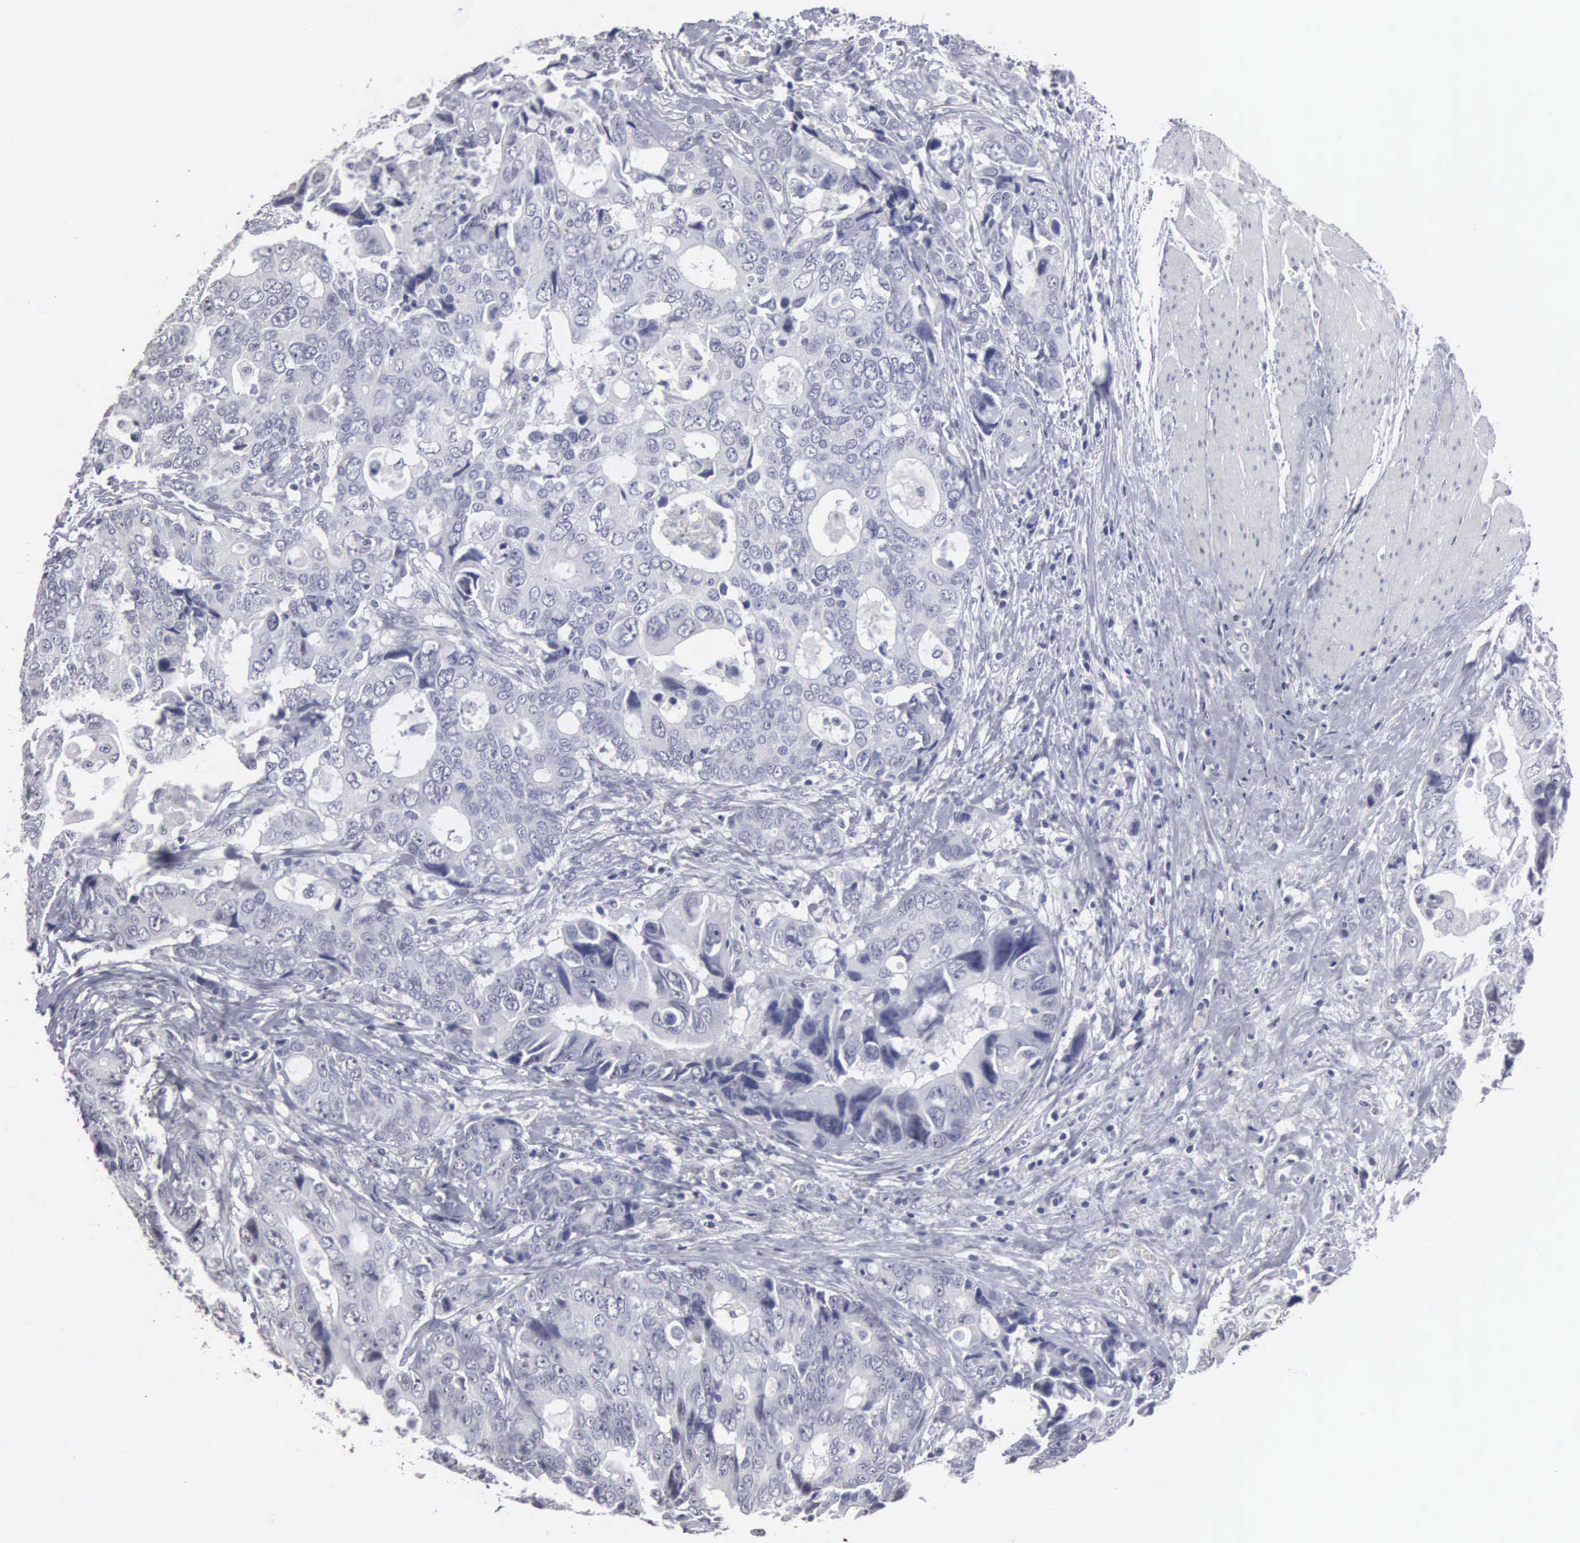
{"staining": {"intensity": "negative", "quantity": "none", "location": "none"}, "tissue": "colorectal cancer", "cell_type": "Tumor cells", "image_type": "cancer", "snomed": [{"axis": "morphology", "description": "Adenocarcinoma, NOS"}, {"axis": "topography", "description": "Rectum"}], "caption": "DAB (3,3'-diaminobenzidine) immunohistochemical staining of human colorectal adenocarcinoma shows no significant expression in tumor cells.", "gene": "UPB1", "patient": {"sex": "female", "age": 67}}